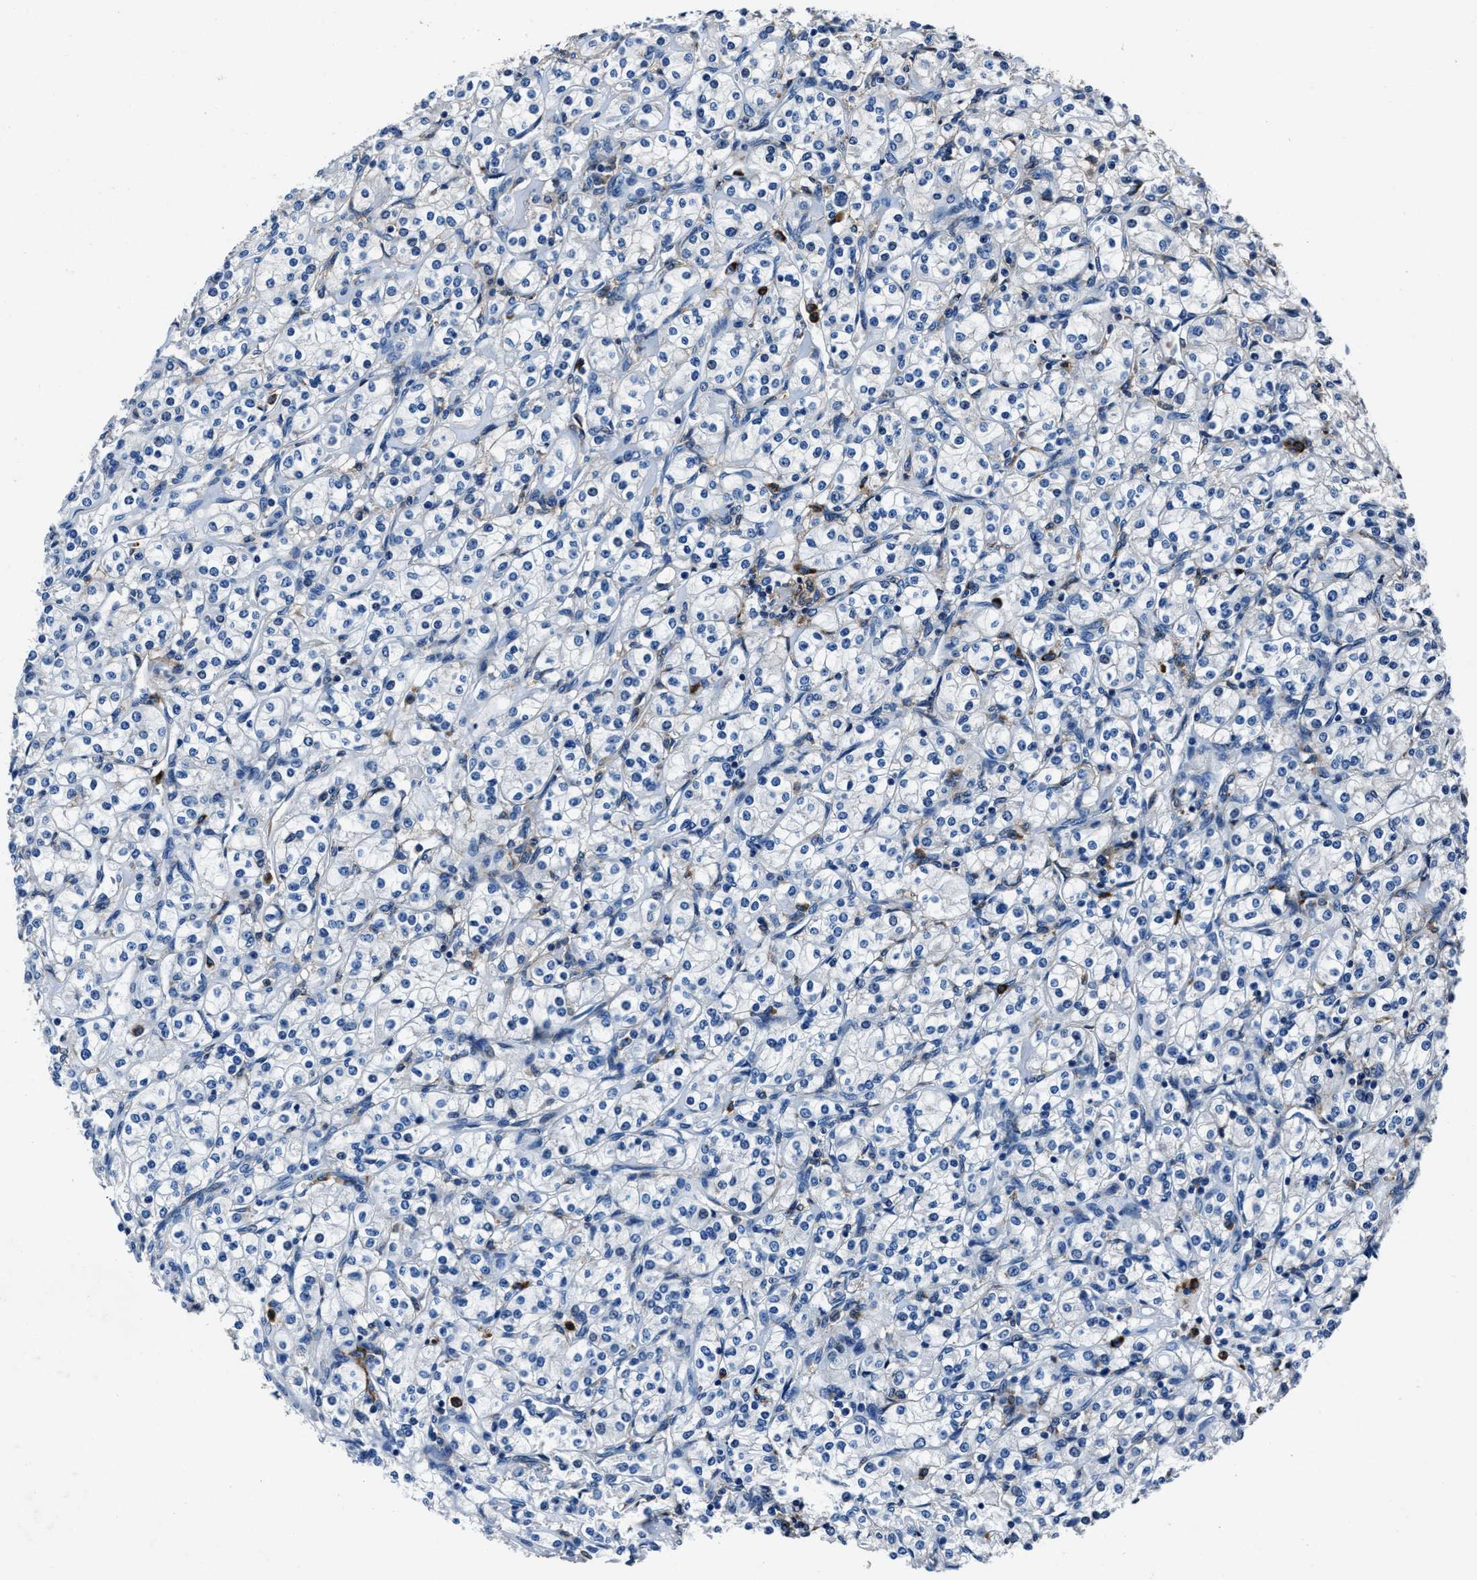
{"staining": {"intensity": "negative", "quantity": "none", "location": "none"}, "tissue": "renal cancer", "cell_type": "Tumor cells", "image_type": "cancer", "snomed": [{"axis": "morphology", "description": "Adenocarcinoma, NOS"}, {"axis": "topography", "description": "Kidney"}], "caption": "Human renal cancer (adenocarcinoma) stained for a protein using IHC displays no expression in tumor cells.", "gene": "FGL2", "patient": {"sex": "male", "age": 77}}